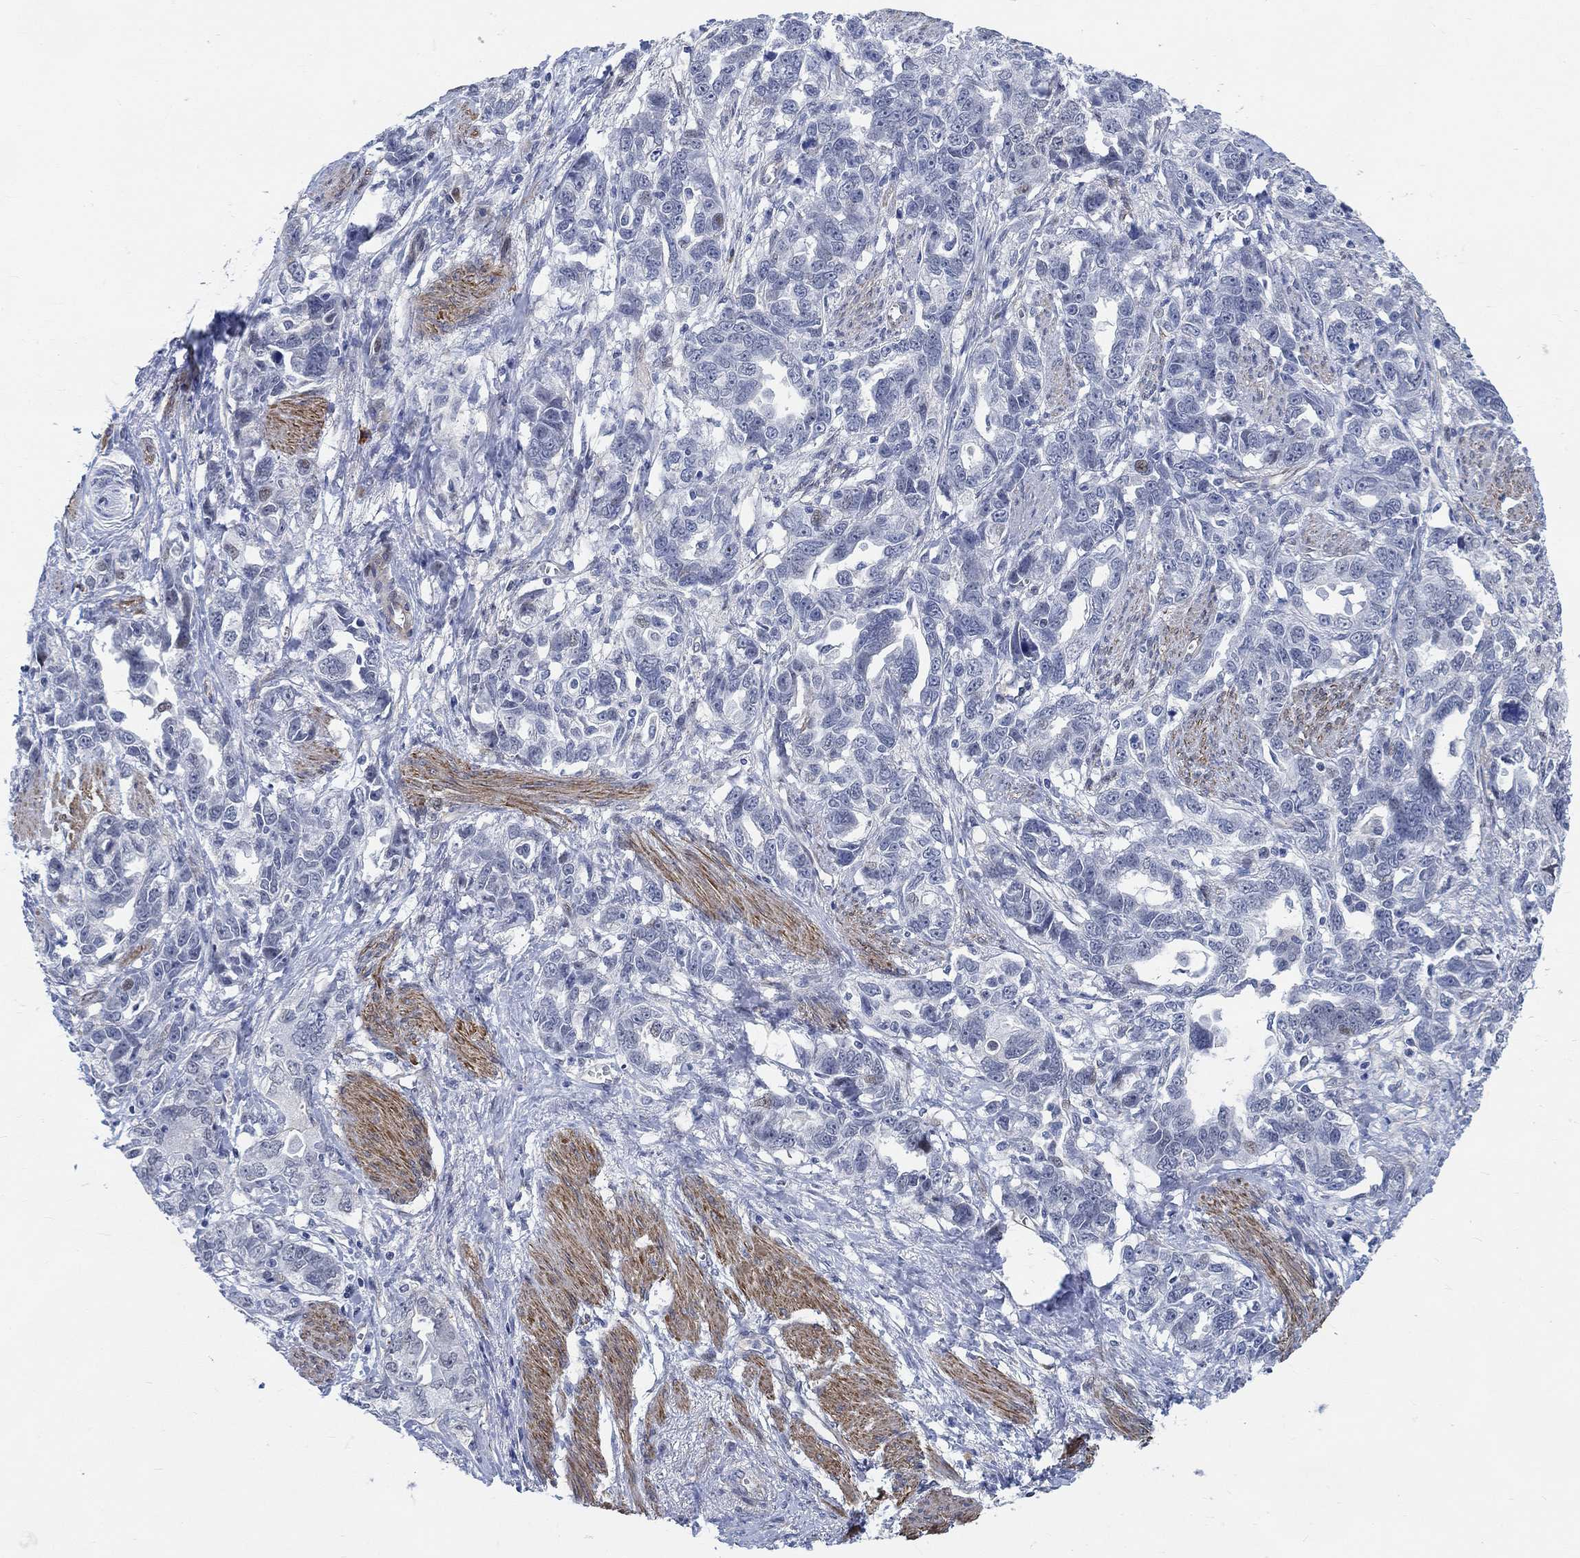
{"staining": {"intensity": "negative", "quantity": "none", "location": "none"}, "tissue": "ovarian cancer", "cell_type": "Tumor cells", "image_type": "cancer", "snomed": [{"axis": "morphology", "description": "Cystadenocarcinoma, serous, NOS"}, {"axis": "topography", "description": "Ovary"}], "caption": "Immunohistochemistry (IHC) micrograph of human serous cystadenocarcinoma (ovarian) stained for a protein (brown), which reveals no positivity in tumor cells. Nuclei are stained in blue.", "gene": "KCNH8", "patient": {"sex": "female", "age": 51}}